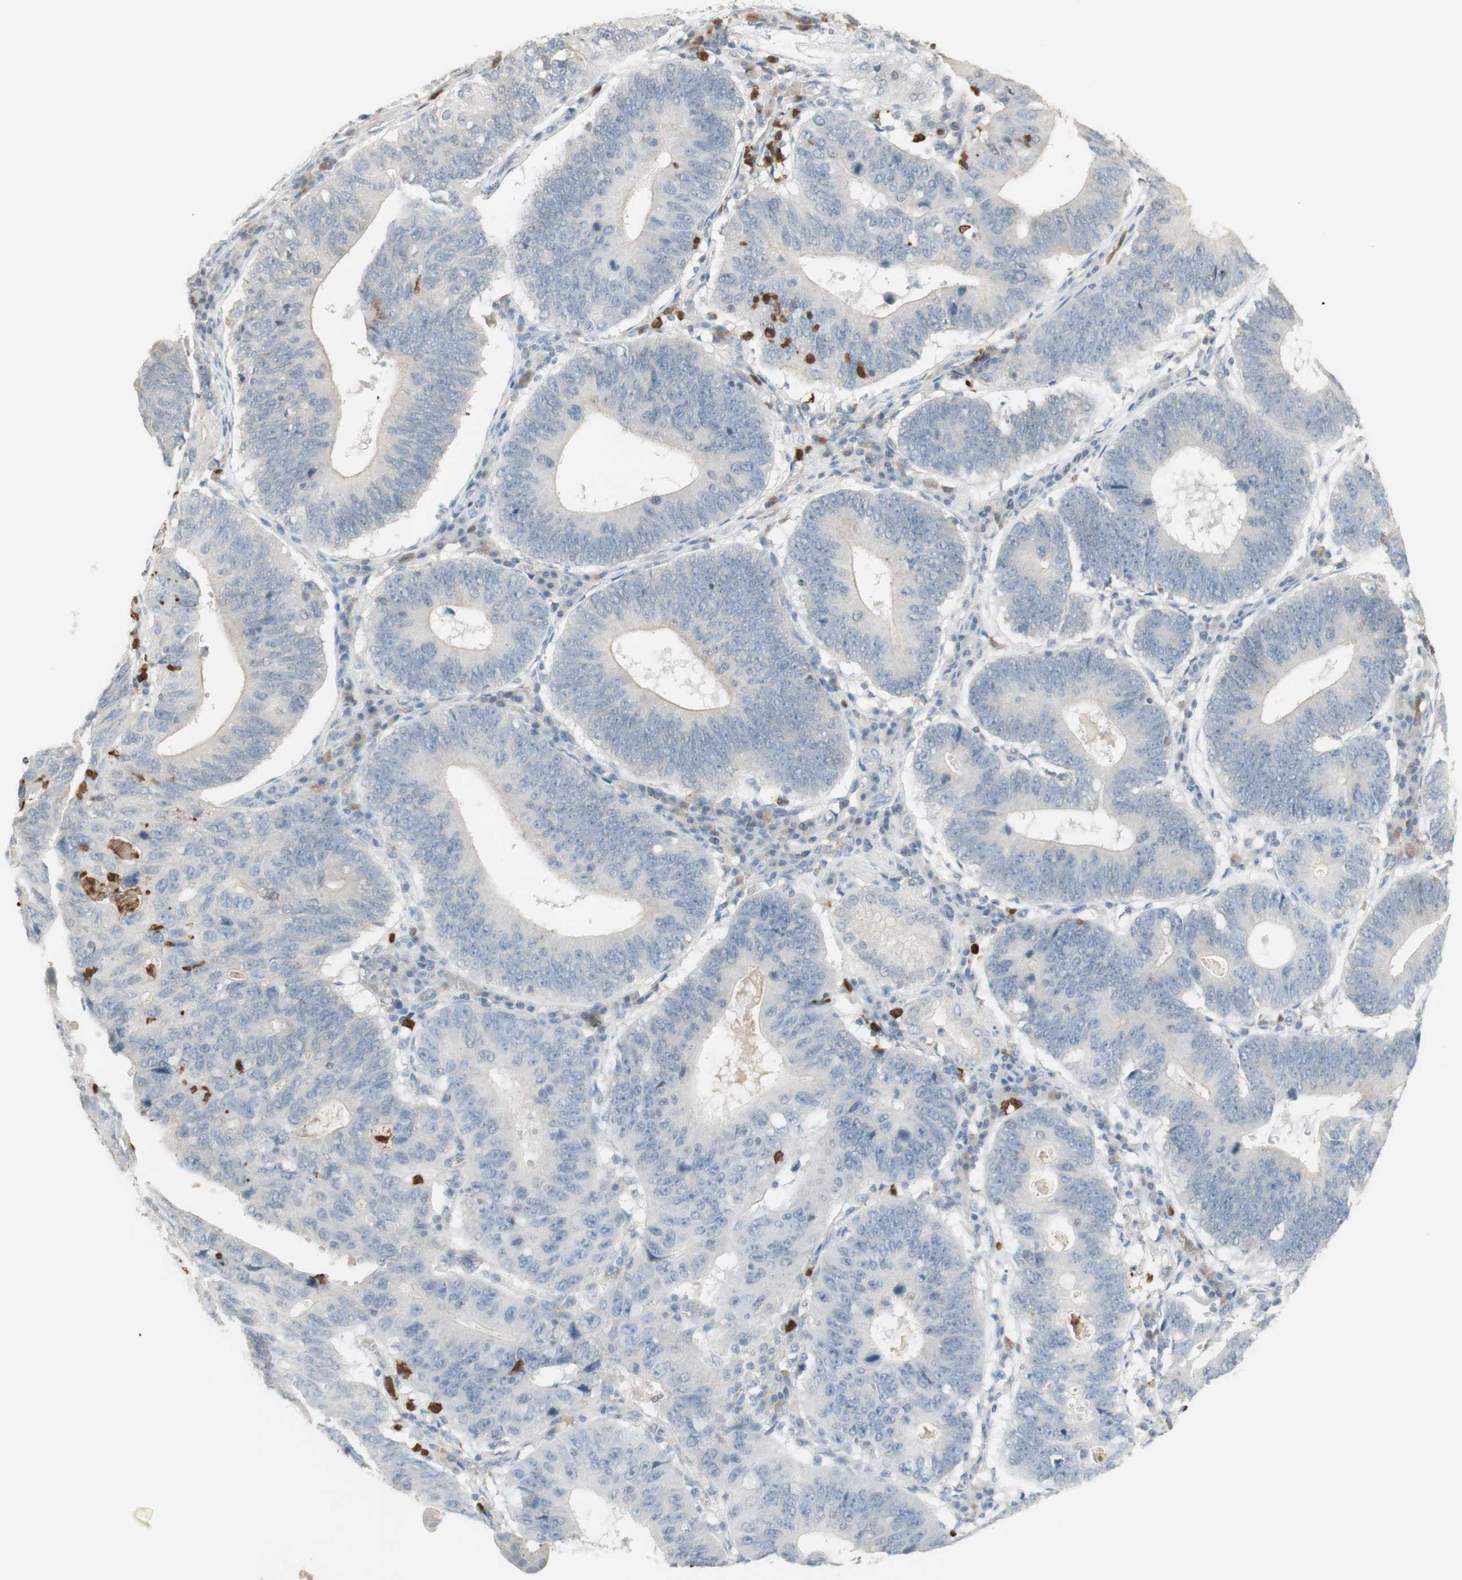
{"staining": {"intensity": "negative", "quantity": "none", "location": "none"}, "tissue": "stomach cancer", "cell_type": "Tumor cells", "image_type": "cancer", "snomed": [{"axis": "morphology", "description": "Adenocarcinoma, NOS"}, {"axis": "topography", "description": "Stomach"}], "caption": "Tumor cells are negative for protein expression in human adenocarcinoma (stomach).", "gene": "NID1", "patient": {"sex": "male", "age": 59}}